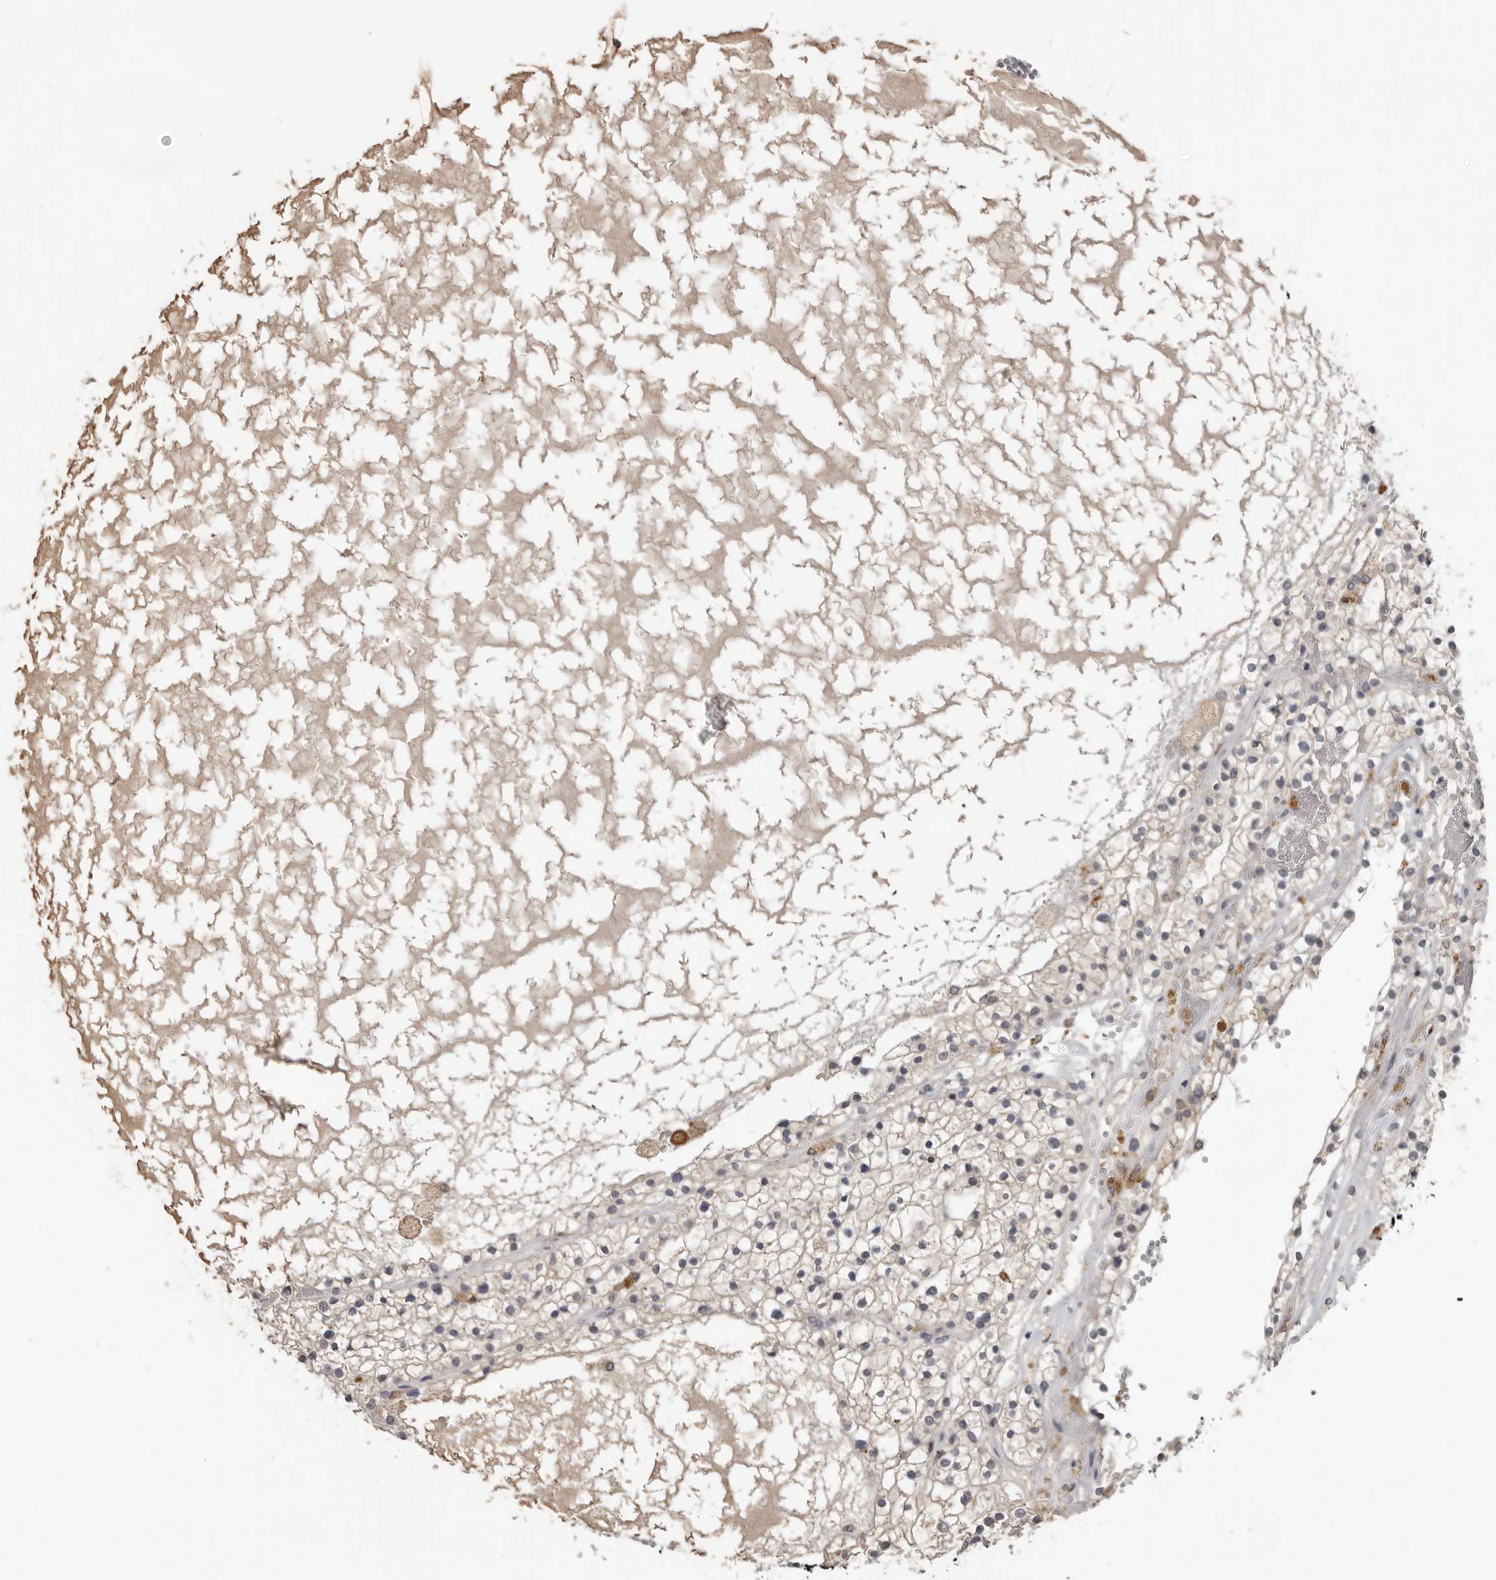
{"staining": {"intensity": "weak", "quantity": "<25%", "location": "cytoplasmic/membranous"}, "tissue": "renal cancer", "cell_type": "Tumor cells", "image_type": "cancer", "snomed": [{"axis": "morphology", "description": "Normal tissue, NOS"}, {"axis": "morphology", "description": "Adenocarcinoma, NOS"}, {"axis": "topography", "description": "Kidney"}], "caption": "This is a photomicrograph of immunohistochemistry staining of renal adenocarcinoma, which shows no staining in tumor cells. (Stains: DAB (3,3'-diaminobenzidine) IHC with hematoxylin counter stain, Microscopy: brightfield microscopy at high magnification).", "gene": "CDCA8", "patient": {"sex": "male", "age": 68}}